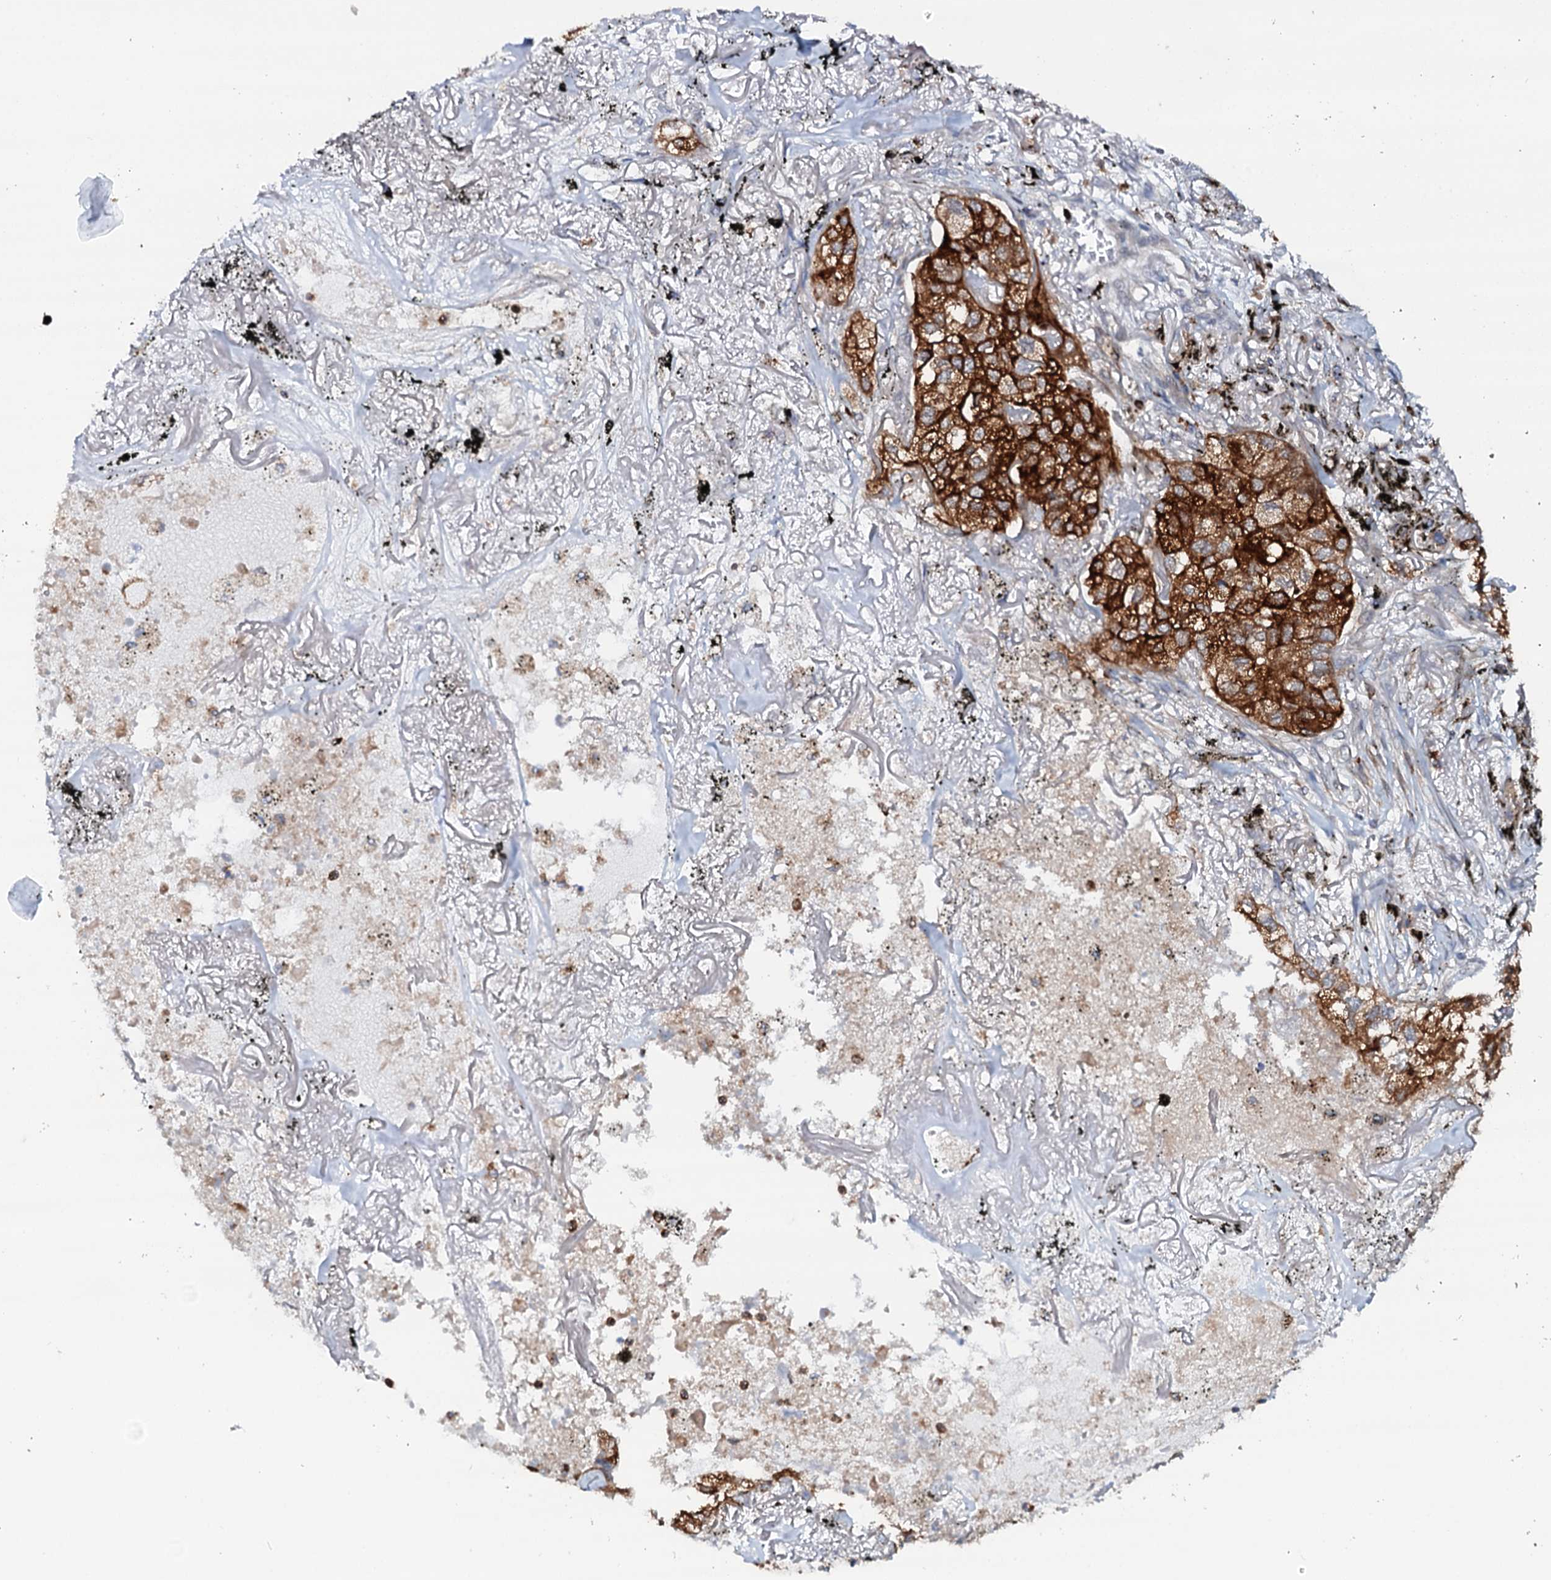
{"staining": {"intensity": "strong", "quantity": "25%-75%", "location": "cytoplasmic/membranous"}, "tissue": "lung cancer", "cell_type": "Tumor cells", "image_type": "cancer", "snomed": [{"axis": "morphology", "description": "Adenocarcinoma, NOS"}, {"axis": "topography", "description": "Lung"}], "caption": "This histopathology image displays immunohistochemistry (IHC) staining of lung cancer, with high strong cytoplasmic/membranous positivity in about 25%-75% of tumor cells.", "gene": "VAMP8", "patient": {"sex": "male", "age": 65}}